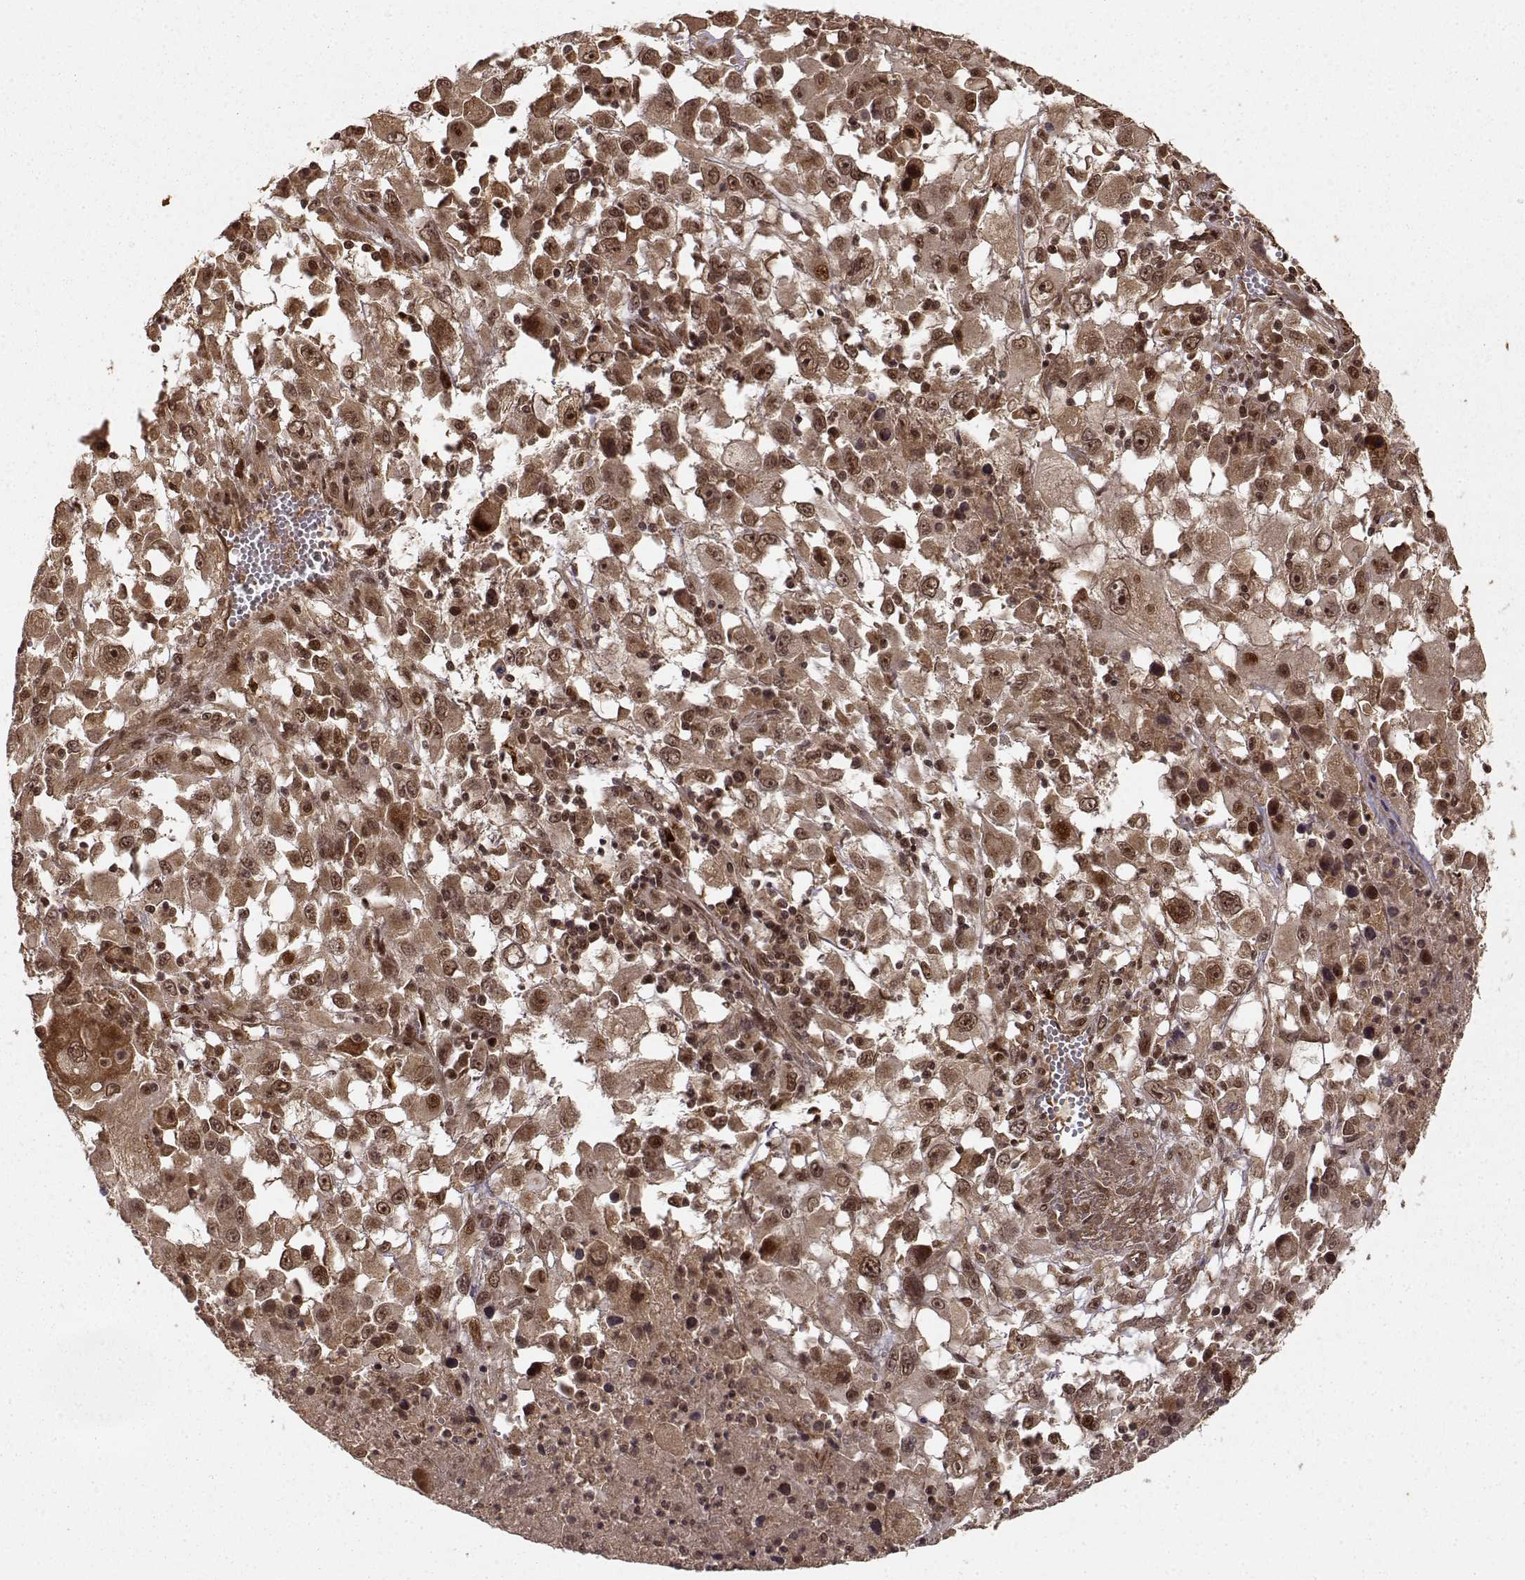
{"staining": {"intensity": "moderate", "quantity": ">75%", "location": "cytoplasmic/membranous,nuclear"}, "tissue": "melanoma", "cell_type": "Tumor cells", "image_type": "cancer", "snomed": [{"axis": "morphology", "description": "Malignant melanoma, Metastatic site"}, {"axis": "topography", "description": "Soft tissue"}], "caption": "This photomicrograph shows melanoma stained with immunohistochemistry (IHC) to label a protein in brown. The cytoplasmic/membranous and nuclear of tumor cells show moderate positivity for the protein. Nuclei are counter-stained blue.", "gene": "MAEA", "patient": {"sex": "male", "age": 50}}